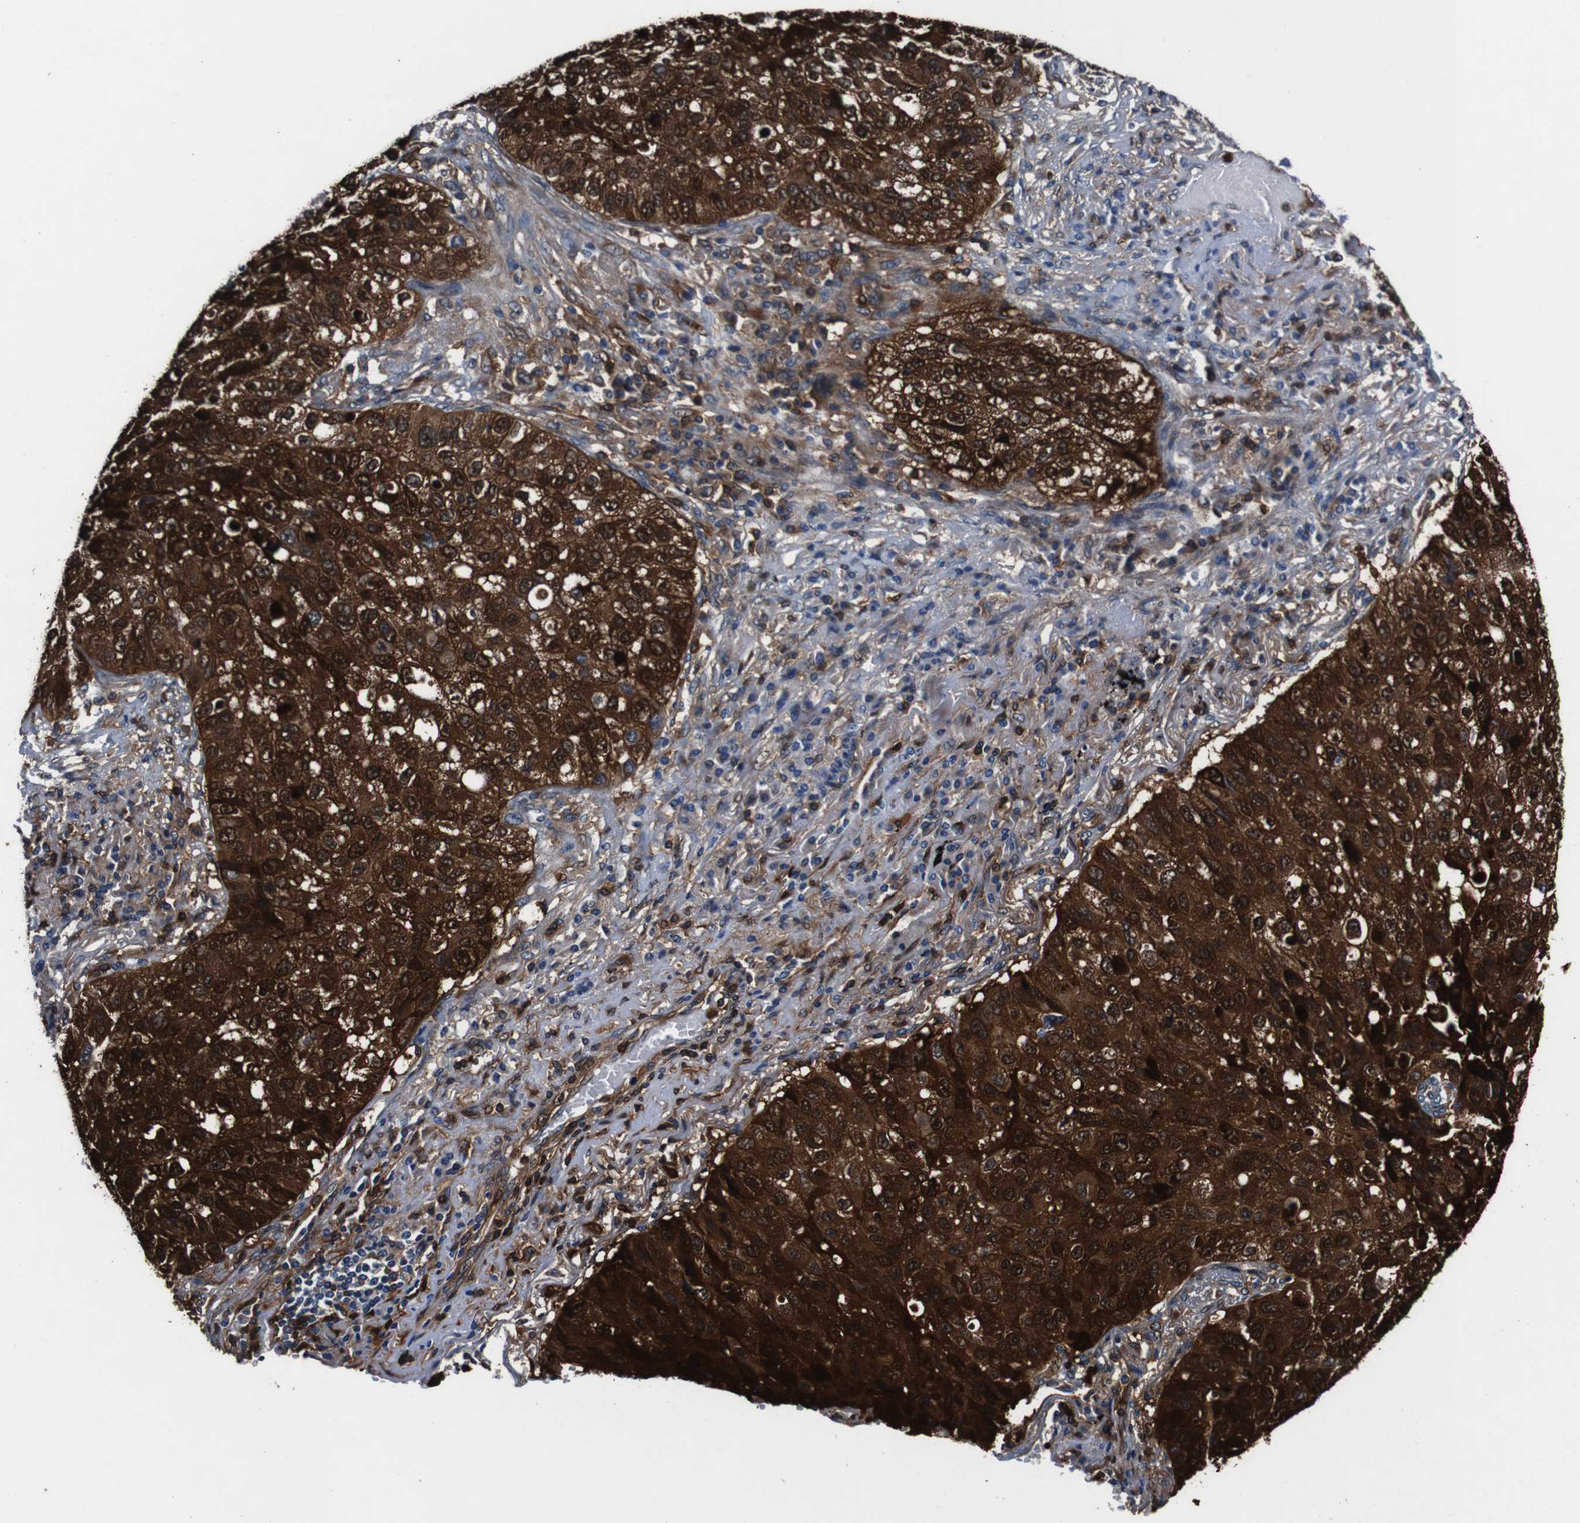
{"staining": {"intensity": "strong", "quantity": ">75%", "location": "cytoplasmic/membranous,nuclear"}, "tissue": "lung cancer", "cell_type": "Tumor cells", "image_type": "cancer", "snomed": [{"axis": "morphology", "description": "Squamous cell carcinoma, NOS"}, {"axis": "topography", "description": "Lung"}], "caption": "Immunohistochemistry (DAB) staining of human lung cancer demonstrates strong cytoplasmic/membranous and nuclear protein positivity in about >75% of tumor cells.", "gene": "ANXA1", "patient": {"sex": "male", "age": 57}}